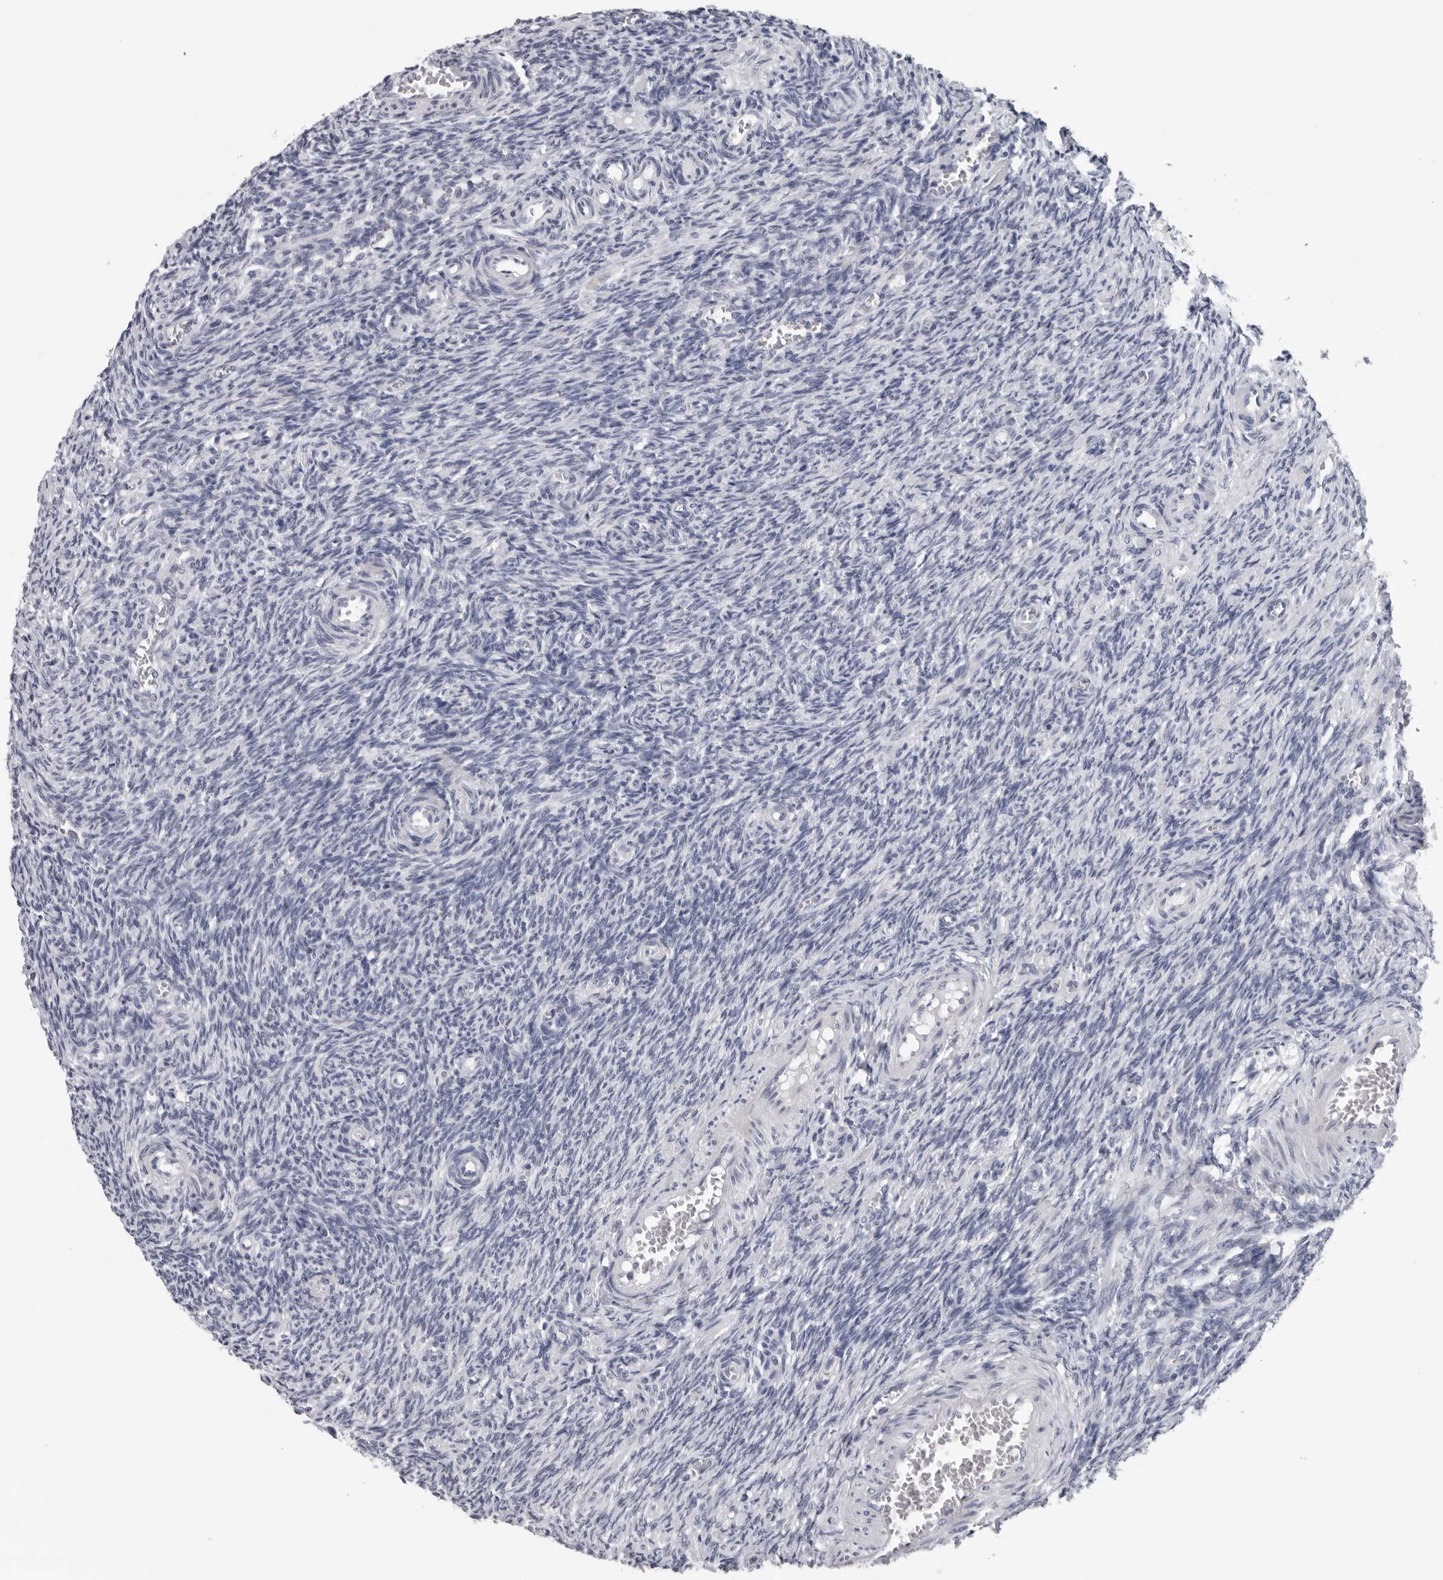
{"staining": {"intensity": "negative", "quantity": "none", "location": "none"}, "tissue": "ovary", "cell_type": "Ovarian stroma cells", "image_type": "normal", "snomed": [{"axis": "morphology", "description": "Normal tissue, NOS"}, {"axis": "topography", "description": "Ovary"}], "caption": "The micrograph reveals no staining of ovarian stroma cells in normal ovary.", "gene": "CPT2", "patient": {"sex": "female", "age": 27}}